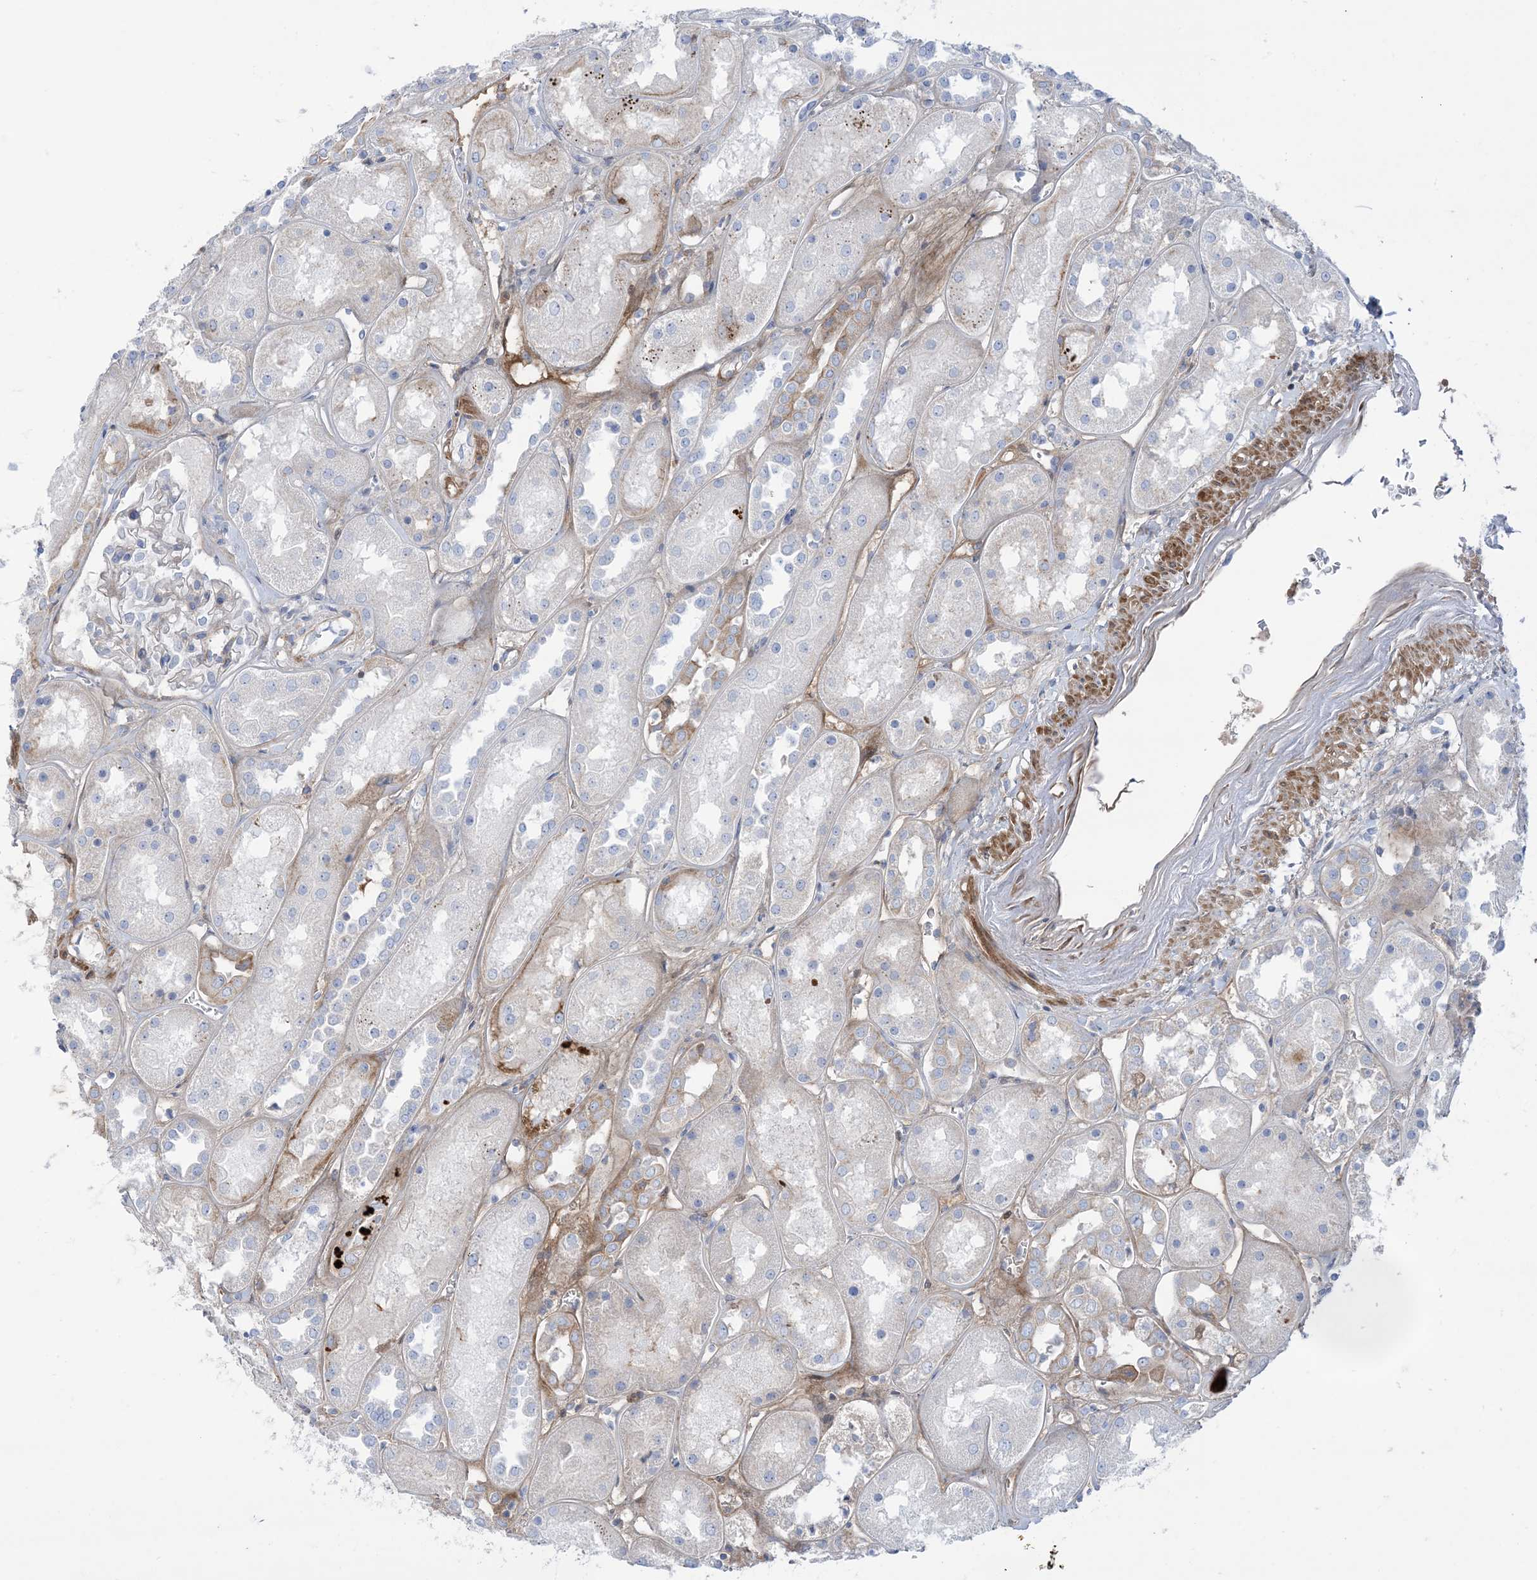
{"staining": {"intensity": "weak", "quantity": "<25%", "location": "cytoplasmic/membranous"}, "tissue": "kidney", "cell_type": "Cells in glomeruli", "image_type": "normal", "snomed": [{"axis": "morphology", "description": "Normal tissue, NOS"}, {"axis": "topography", "description": "Kidney"}], "caption": "Immunohistochemistry histopathology image of benign kidney stained for a protein (brown), which shows no positivity in cells in glomeruli.", "gene": "ATP11C", "patient": {"sex": "male", "age": 70}}